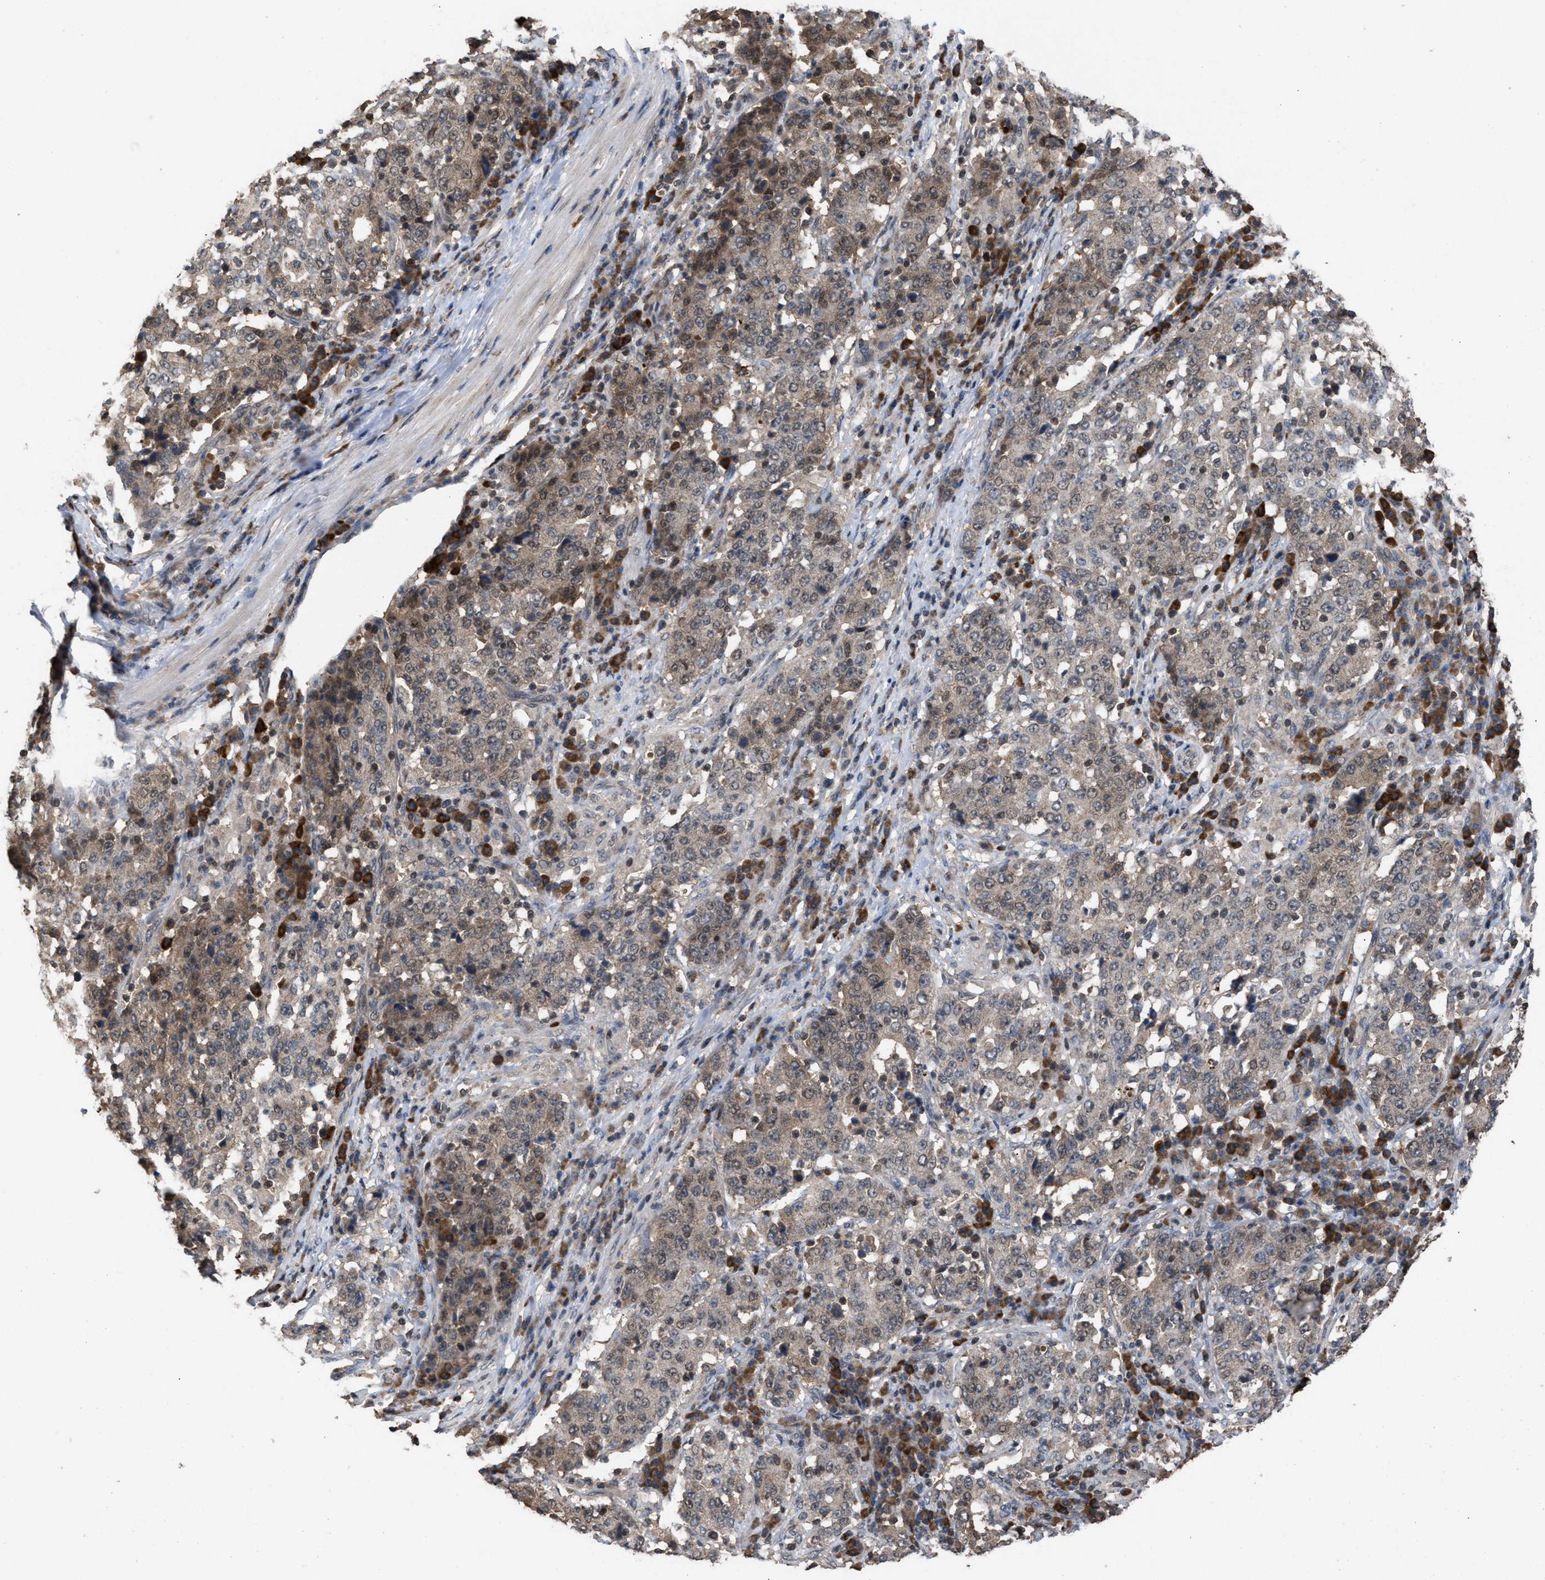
{"staining": {"intensity": "weak", "quantity": "25%-75%", "location": "cytoplasmic/membranous"}, "tissue": "stomach cancer", "cell_type": "Tumor cells", "image_type": "cancer", "snomed": [{"axis": "morphology", "description": "Adenocarcinoma, NOS"}, {"axis": "topography", "description": "Stomach"}], "caption": "High-magnification brightfield microscopy of stomach adenocarcinoma stained with DAB (brown) and counterstained with hematoxylin (blue). tumor cells exhibit weak cytoplasmic/membranous expression is seen in about25%-75% of cells.", "gene": "C9orf78", "patient": {"sex": "male", "age": 59}}